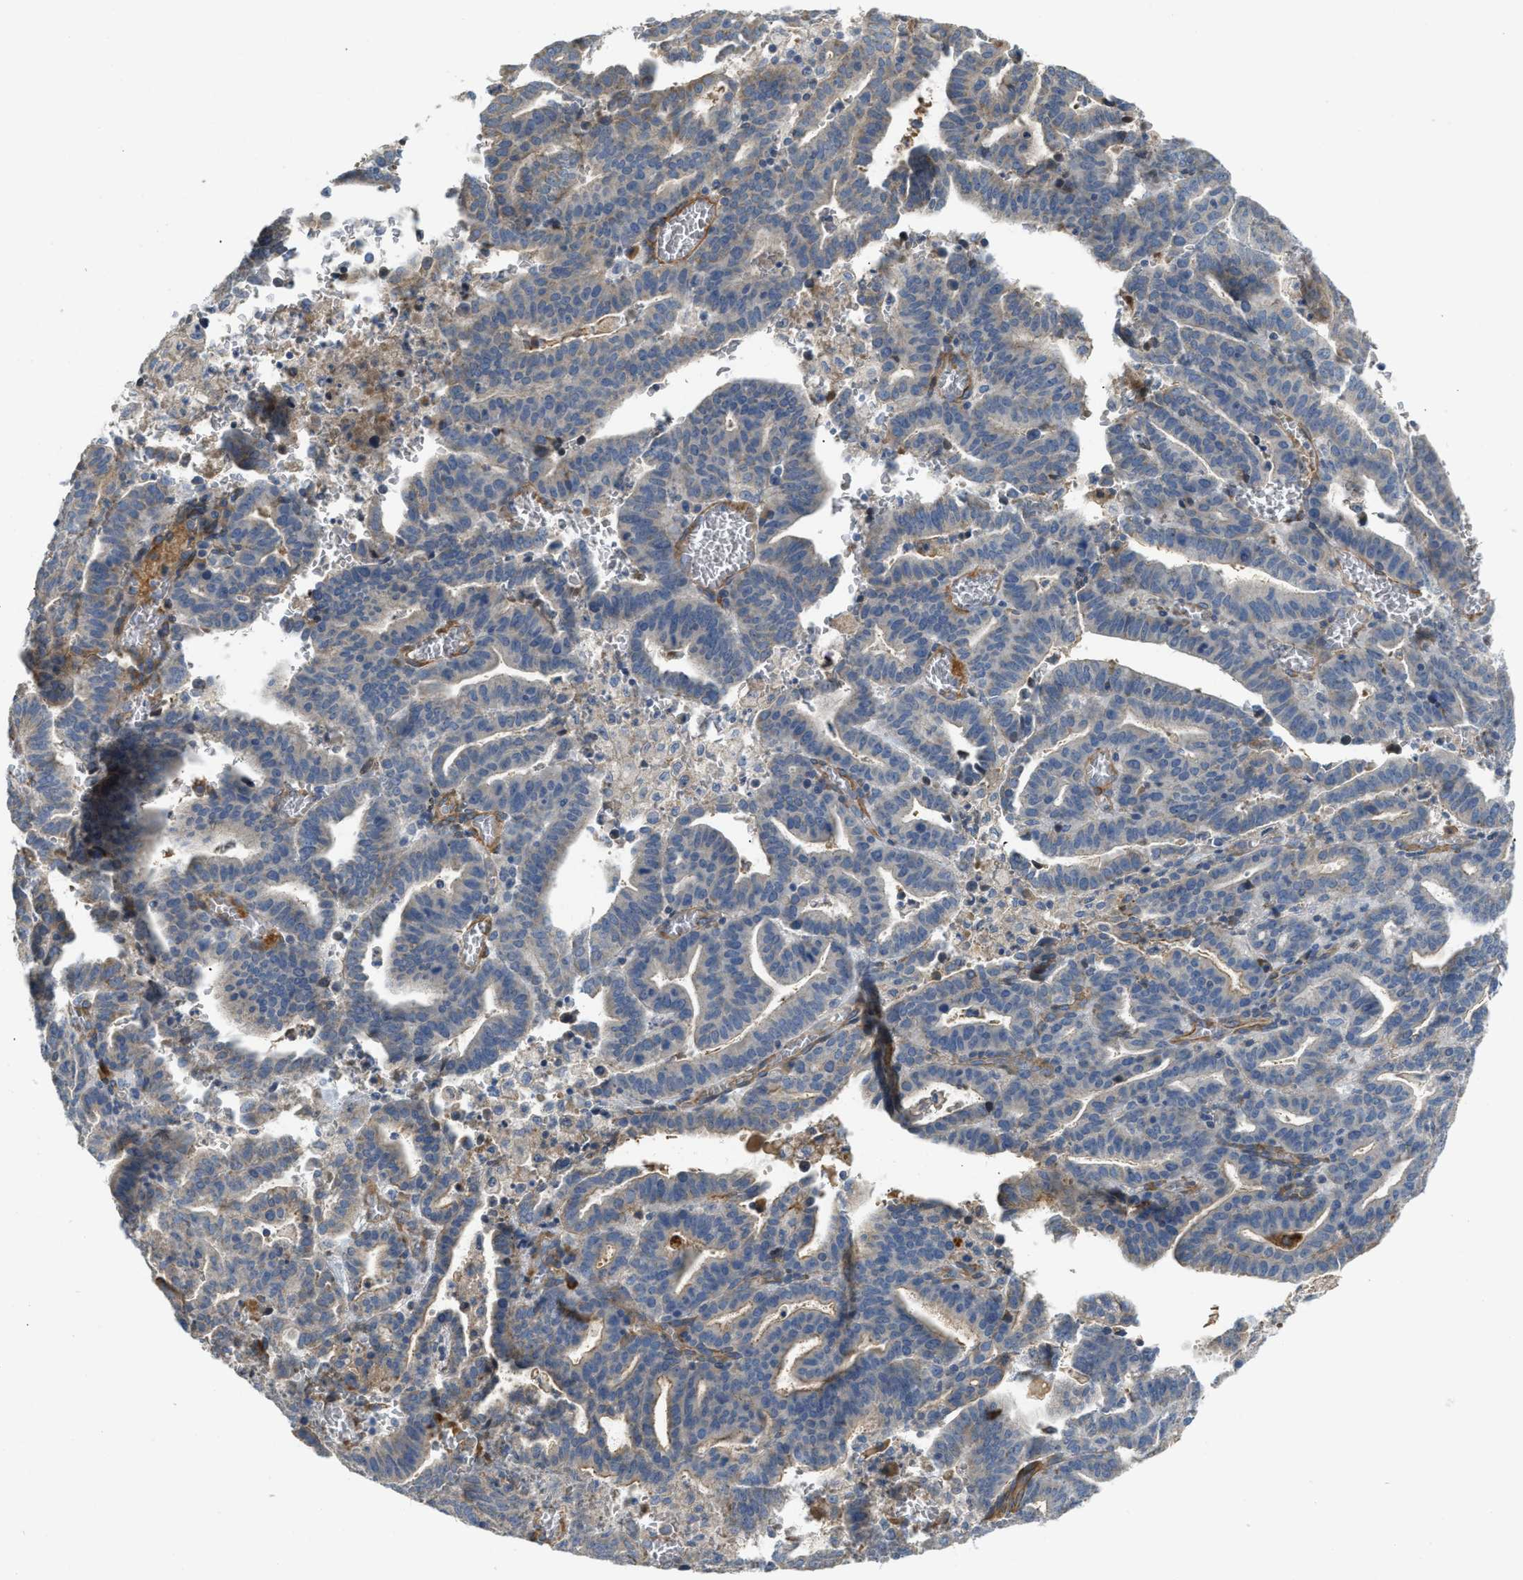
{"staining": {"intensity": "moderate", "quantity": "<25%", "location": "cytoplasmic/membranous"}, "tissue": "endometrial cancer", "cell_type": "Tumor cells", "image_type": "cancer", "snomed": [{"axis": "morphology", "description": "Adenocarcinoma, NOS"}, {"axis": "topography", "description": "Uterus"}], "caption": "Immunohistochemical staining of human adenocarcinoma (endometrial) demonstrates moderate cytoplasmic/membranous protein staining in about <25% of tumor cells.", "gene": "BMPR1A", "patient": {"sex": "female", "age": 83}}